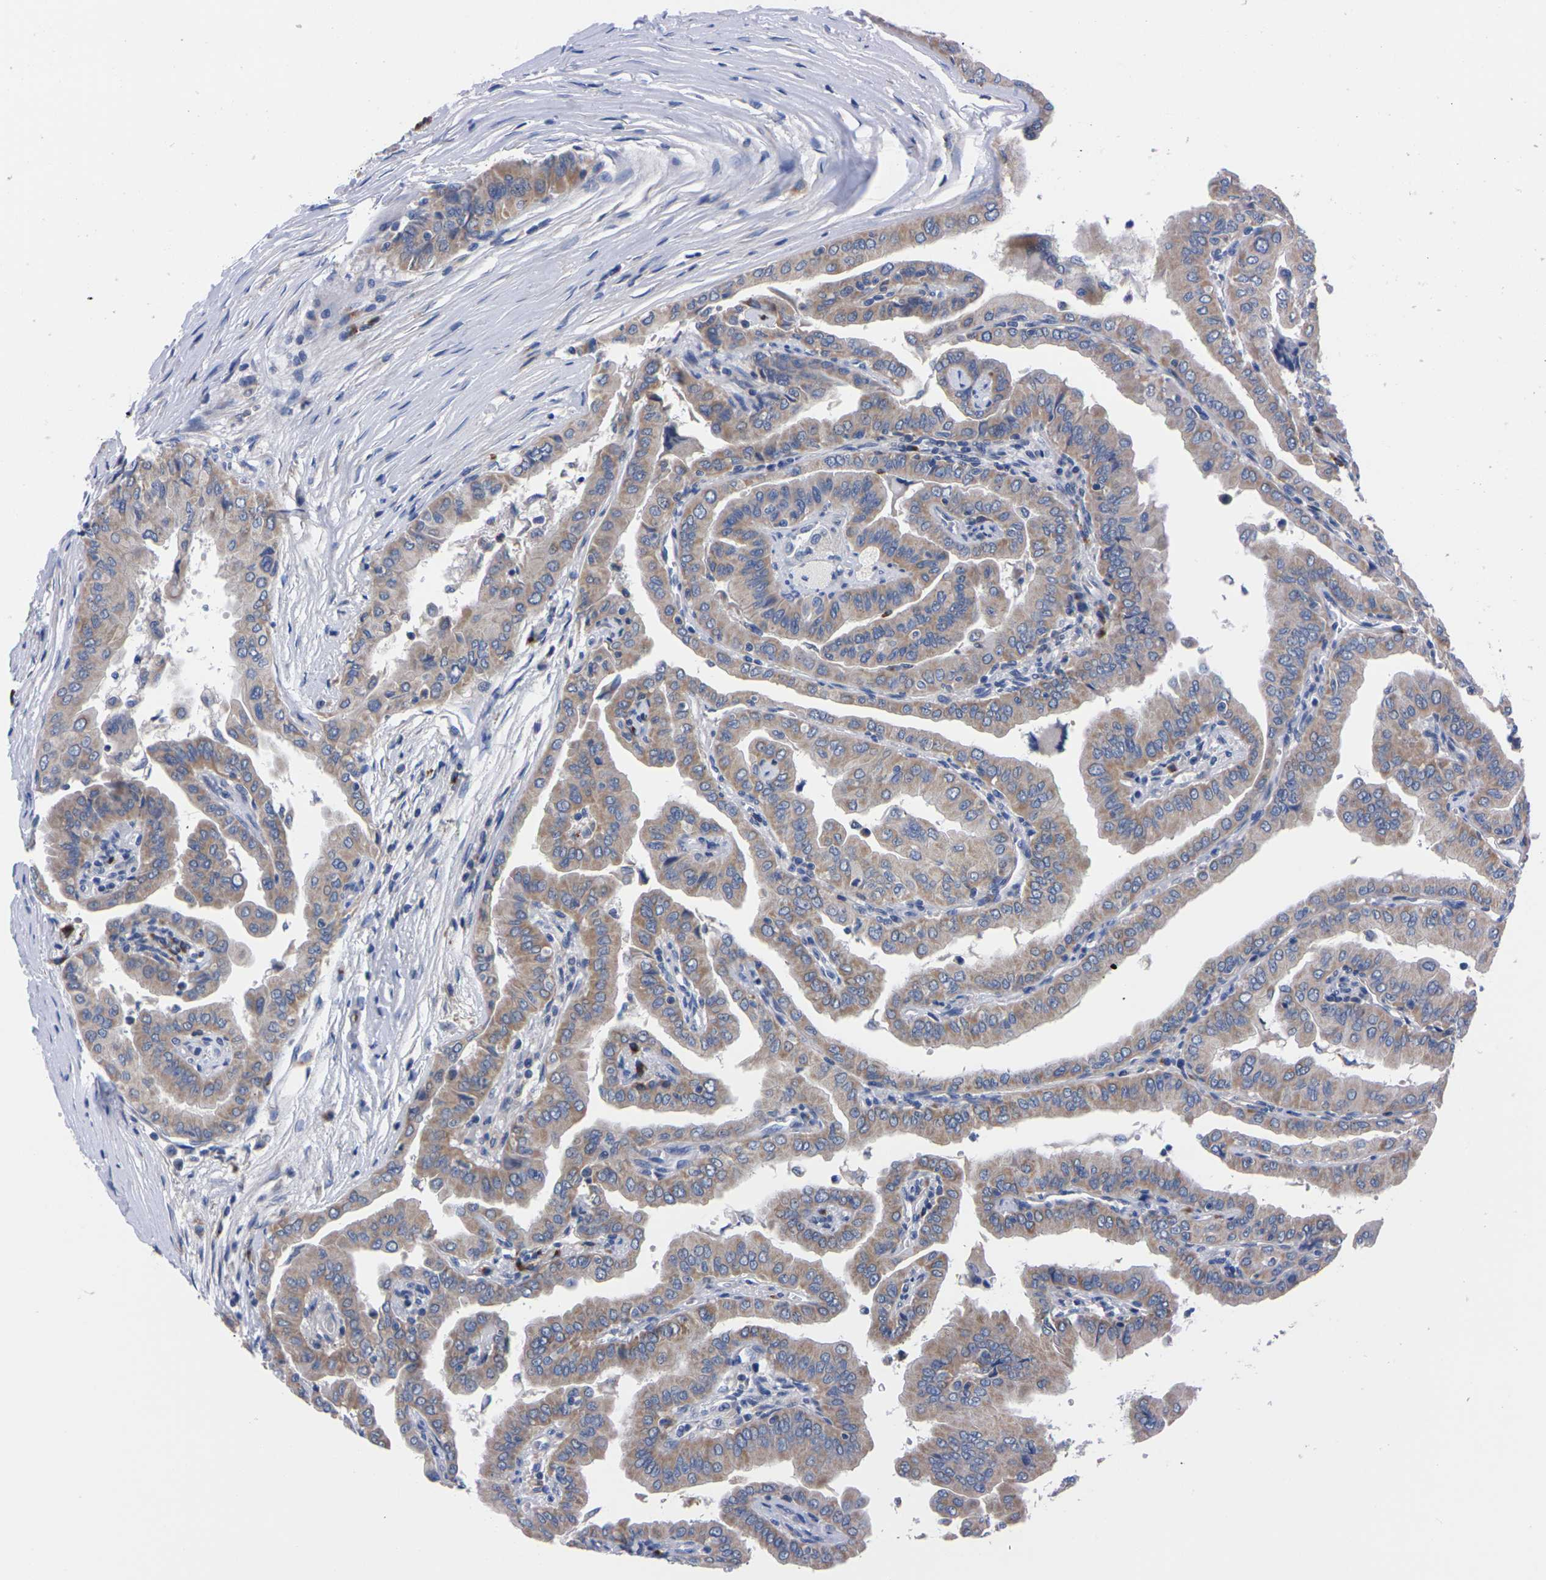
{"staining": {"intensity": "moderate", "quantity": ">75%", "location": "cytoplasmic/membranous"}, "tissue": "thyroid cancer", "cell_type": "Tumor cells", "image_type": "cancer", "snomed": [{"axis": "morphology", "description": "Papillary adenocarcinoma, NOS"}, {"axis": "topography", "description": "Thyroid gland"}], "caption": "Protein positivity by IHC exhibits moderate cytoplasmic/membranous staining in about >75% of tumor cells in thyroid cancer (papillary adenocarcinoma). (Stains: DAB in brown, nuclei in blue, Microscopy: brightfield microscopy at high magnification).", "gene": "FAM210A", "patient": {"sex": "male", "age": 33}}